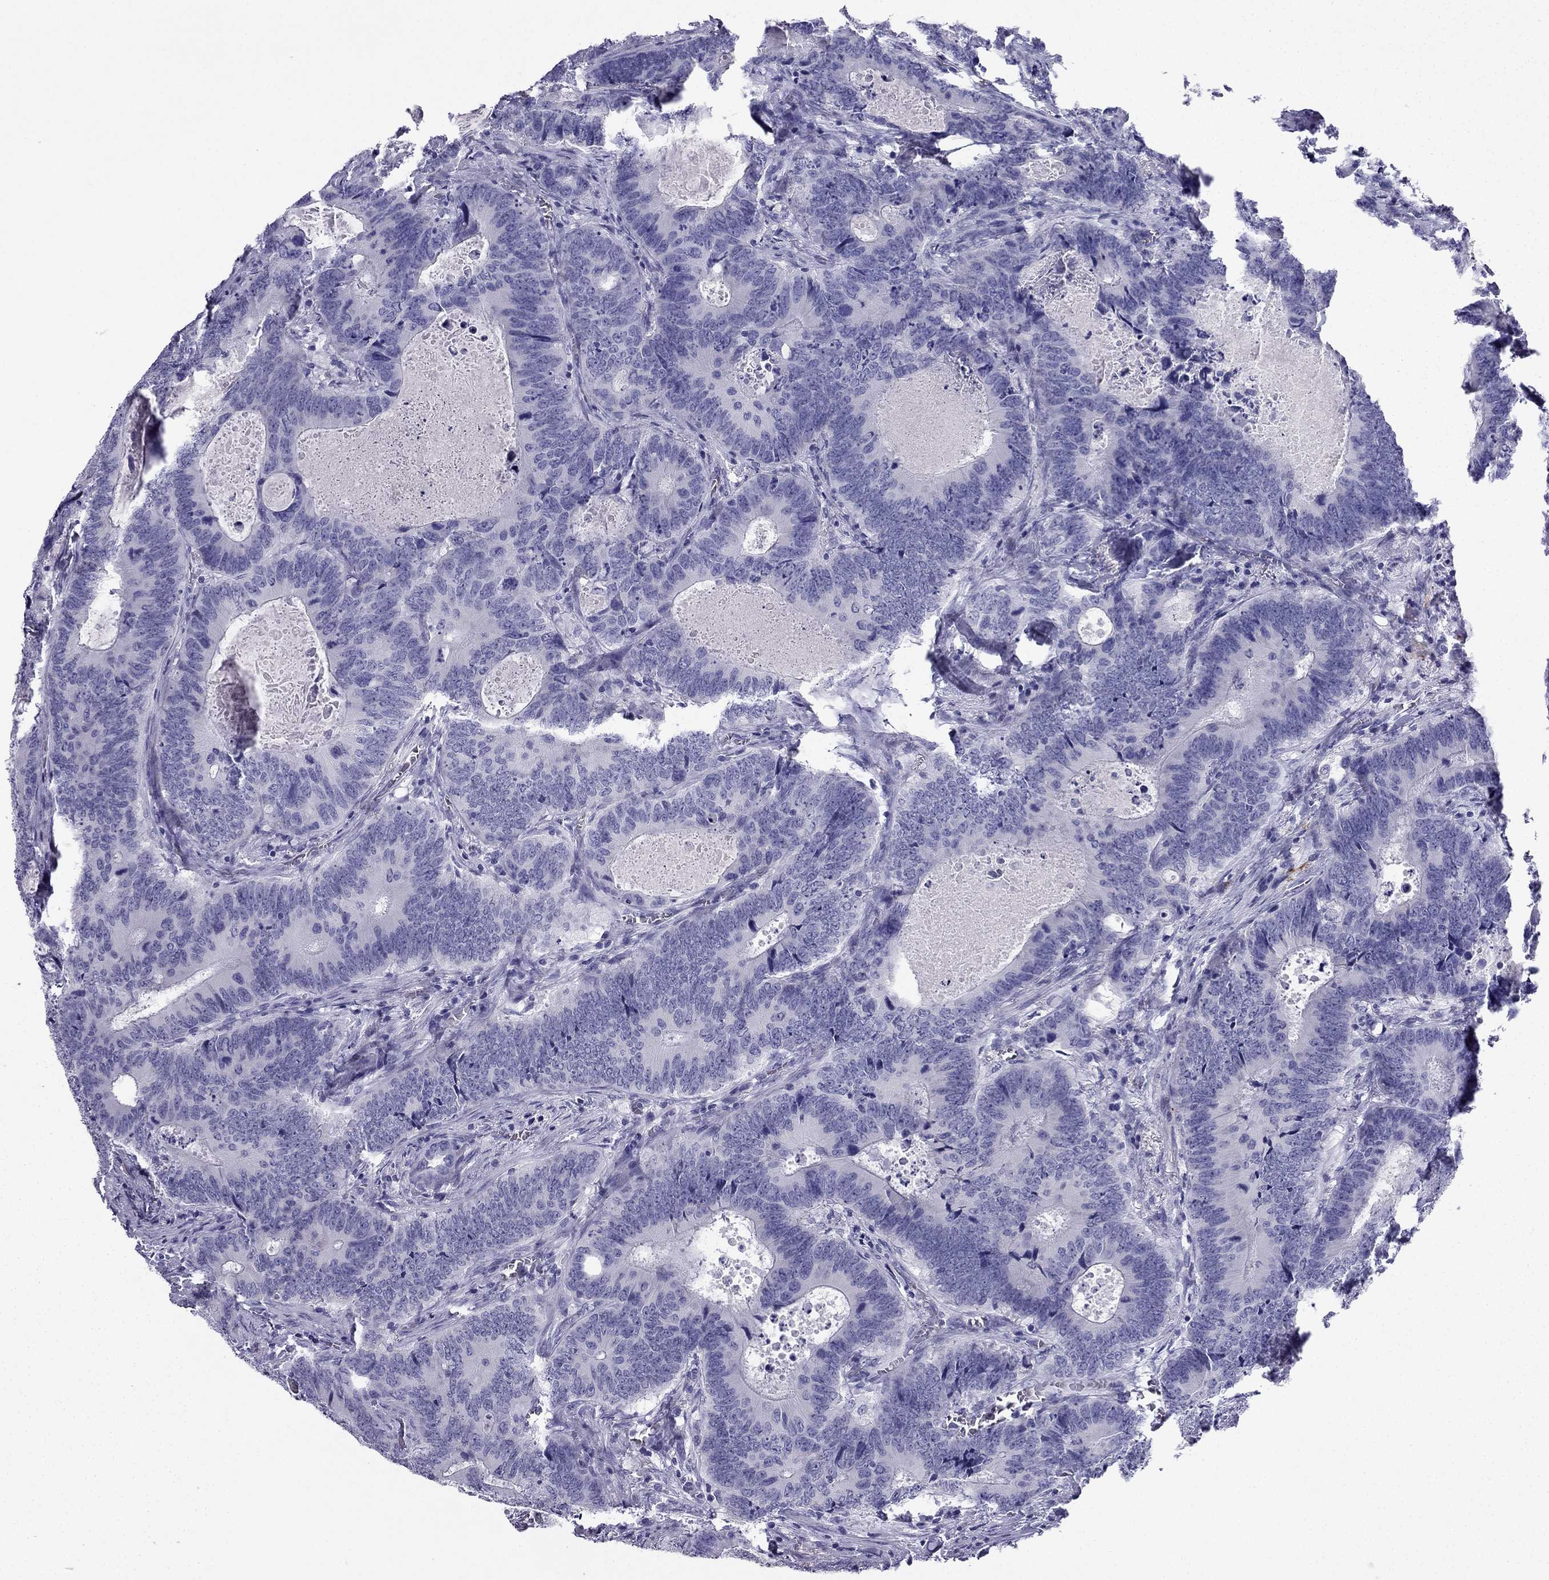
{"staining": {"intensity": "negative", "quantity": "none", "location": "none"}, "tissue": "colorectal cancer", "cell_type": "Tumor cells", "image_type": "cancer", "snomed": [{"axis": "morphology", "description": "Adenocarcinoma, NOS"}, {"axis": "topography", "description": "Colon"}], "caption": "Protein analysis of adenocarcinoma (colorectal) displays no significant positivity in tumor cells.", "gene": "NPTX1", "patient": {"sex": "female", "age": 82}}